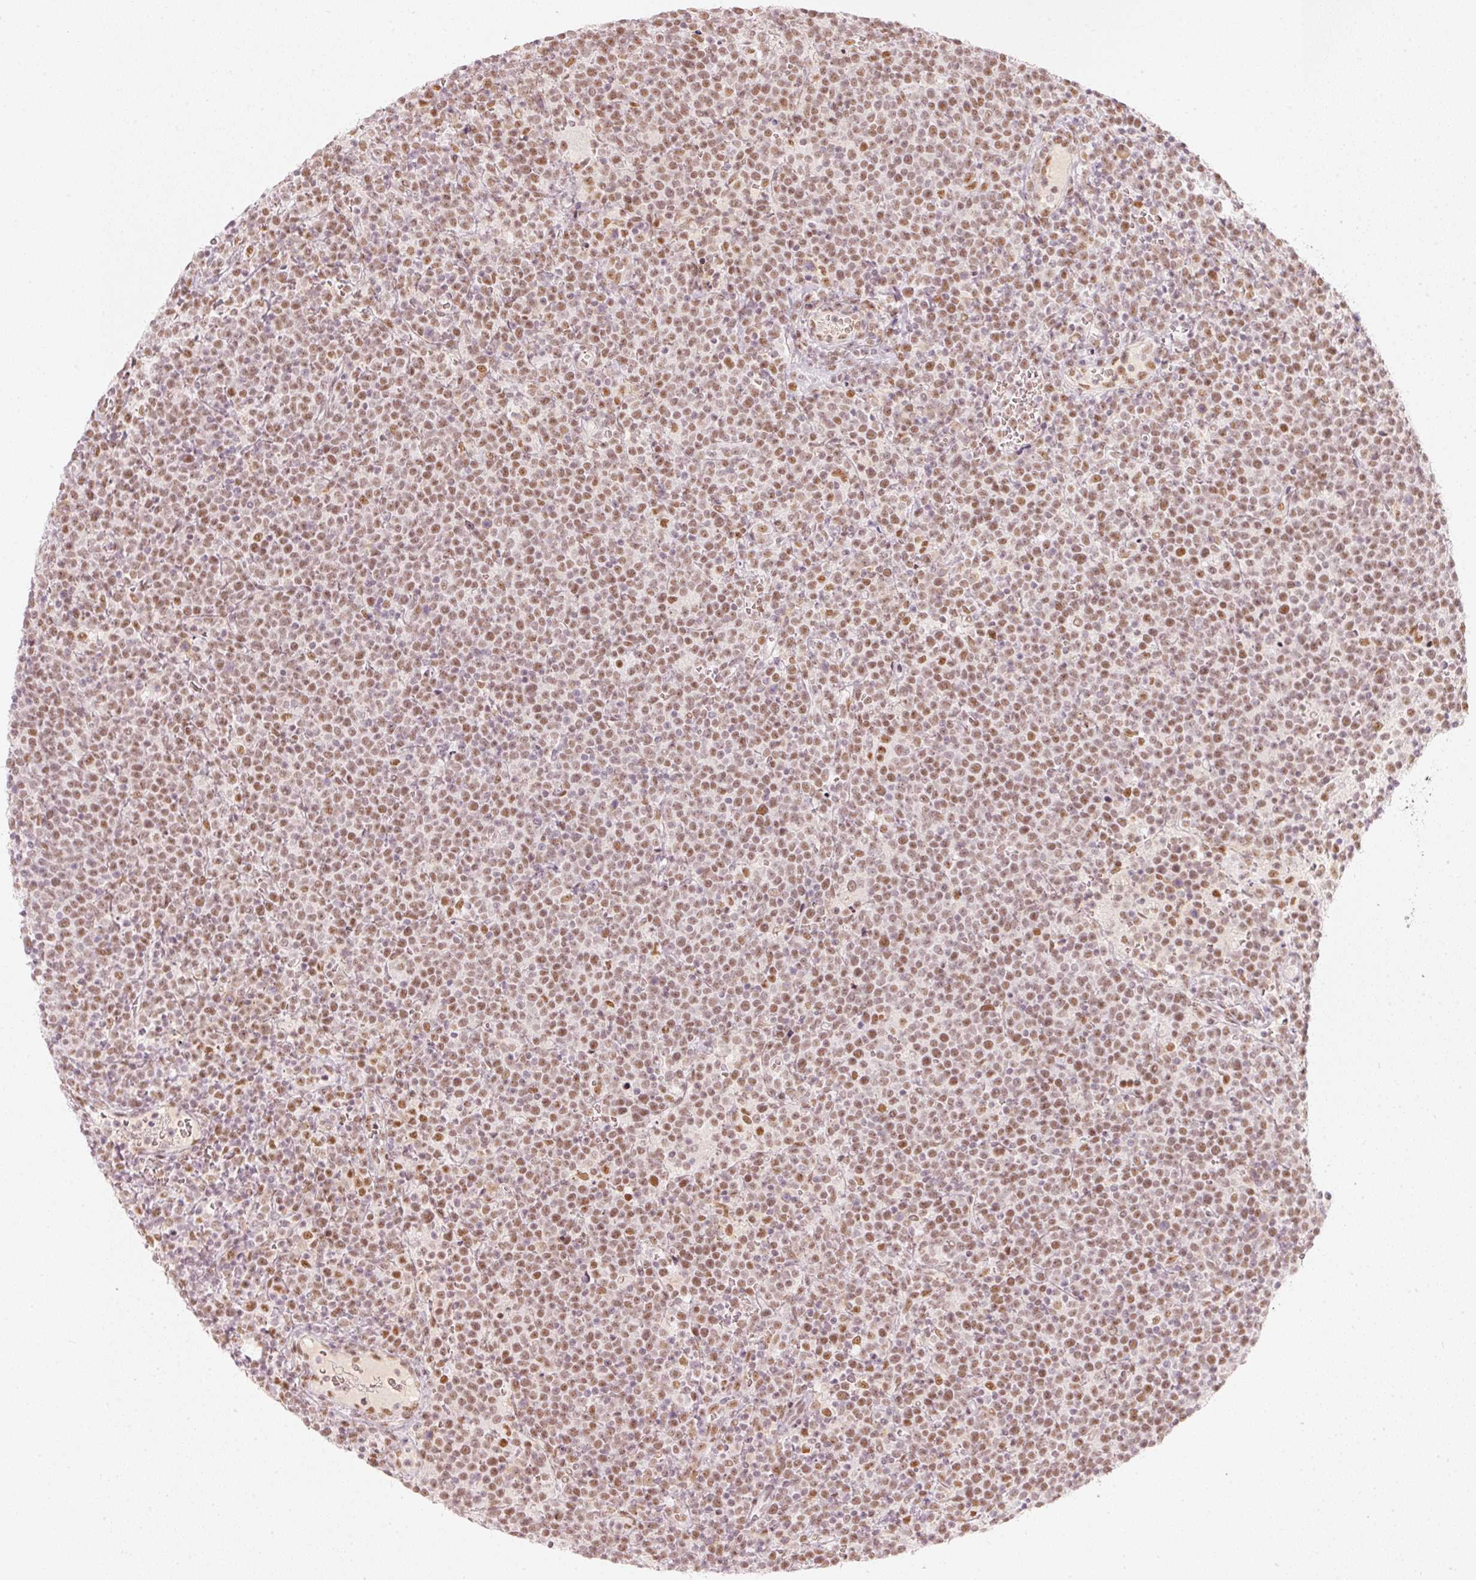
{"staining": {"intensity": "moderate", "quantity": ">75%", "location": "nuclear"}, "tissue": "lymphoma", "cell_type": "Tumor cells", "image_type": "cancer", "snomed": [{"axis": "morphology", "description": "Malignant lymphoma, non-Hodgkin's type, High grade"}, {"axis": "topography", "description": "Lymph node"}], "caption": "Immunohistochemical staining of lymphoma demonstrates medium levels of moderate nuclear protein staining in about >75% of tumor cells.", "gene": "PPP1R10", "patient": {"sex": "male", "age": 61}}